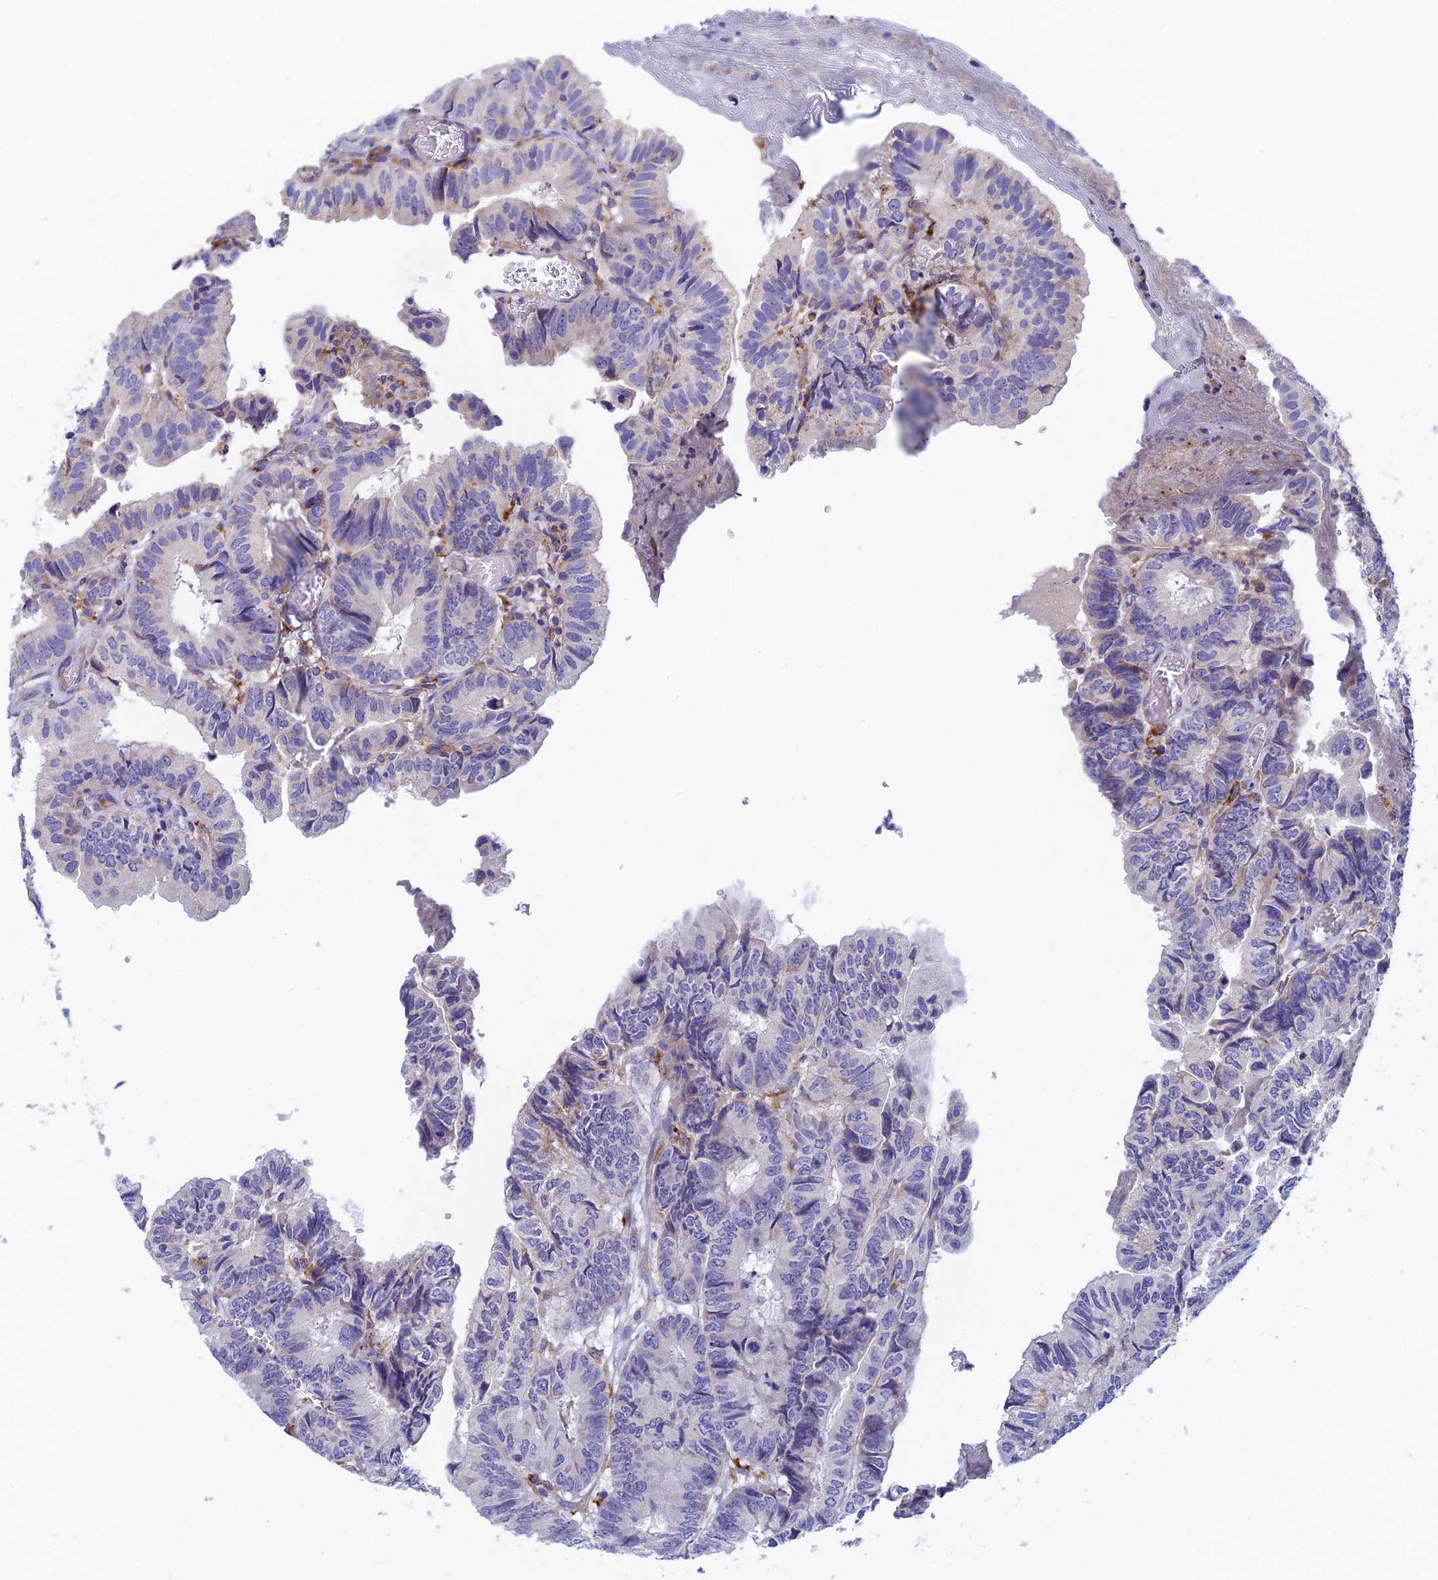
{"staining": {"intensity": "negative", "quantity": "none", "location": "none"}, "tissue": "colorectal cancer", "cell_type": "Tumor cells", "image_type": "cancer", "snomed": [{"axis": "morphology", "description": "Adenocarcinoma, NOS"}, {"axis": "topography", "description": "Colon"}], "caption": "Tumor cells are negative for protein expression in human colorectal cancer (adenocarcinoma). (DAB IHC, high magnification).", "gene": "RPGRIP1L", "patient": {"sex": "male", "age": 85}}